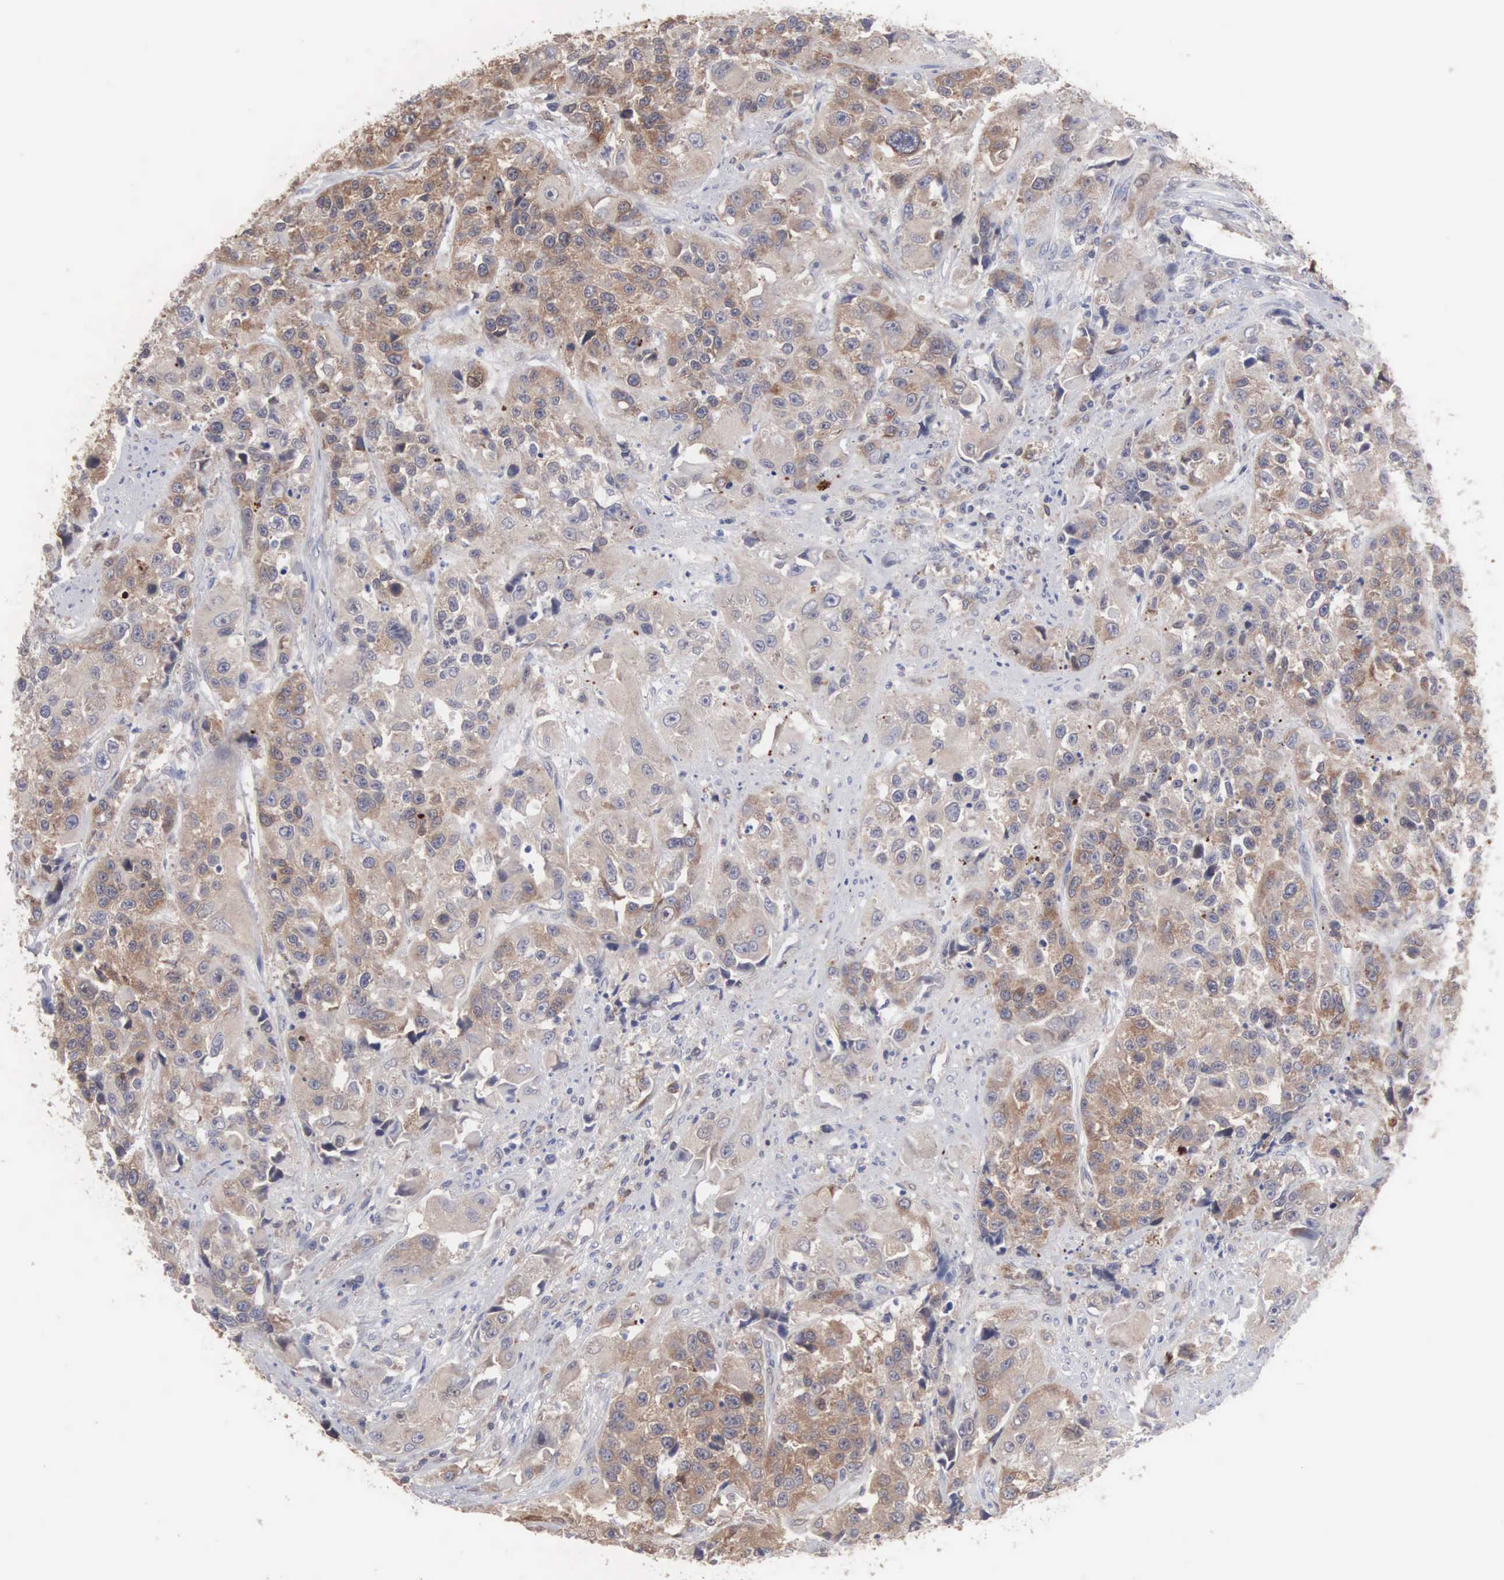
{"staining": {"intensity": "moderate", "quantity": ">75%", "location": "cytoplasmic/membranous"}, "tissue": "urothelial cancer", "cell_type": "Tumor cells", "image_type": "cancer", "snomed": [{"axis": "morphology", "description": "Urothelial carcinoma, High grade"}, {"axis": "topography", "description": "Urinary bladder"}], "caption": "Immunohistochemistry (IHC) (DAB (3,3'-diaminobenzidine)) staining of urothelial carcinoma (high-grade) demonstrates moderate cytoplasmic/membranous protein expression in approximately >75% of tumor cells. (Stains: DAB in brown, nuclei in blue, Microscopy: brightfield microscopy at high magnification).", "gene": "MTHFD1", "patient": {"sex": "female", "age": 81}}